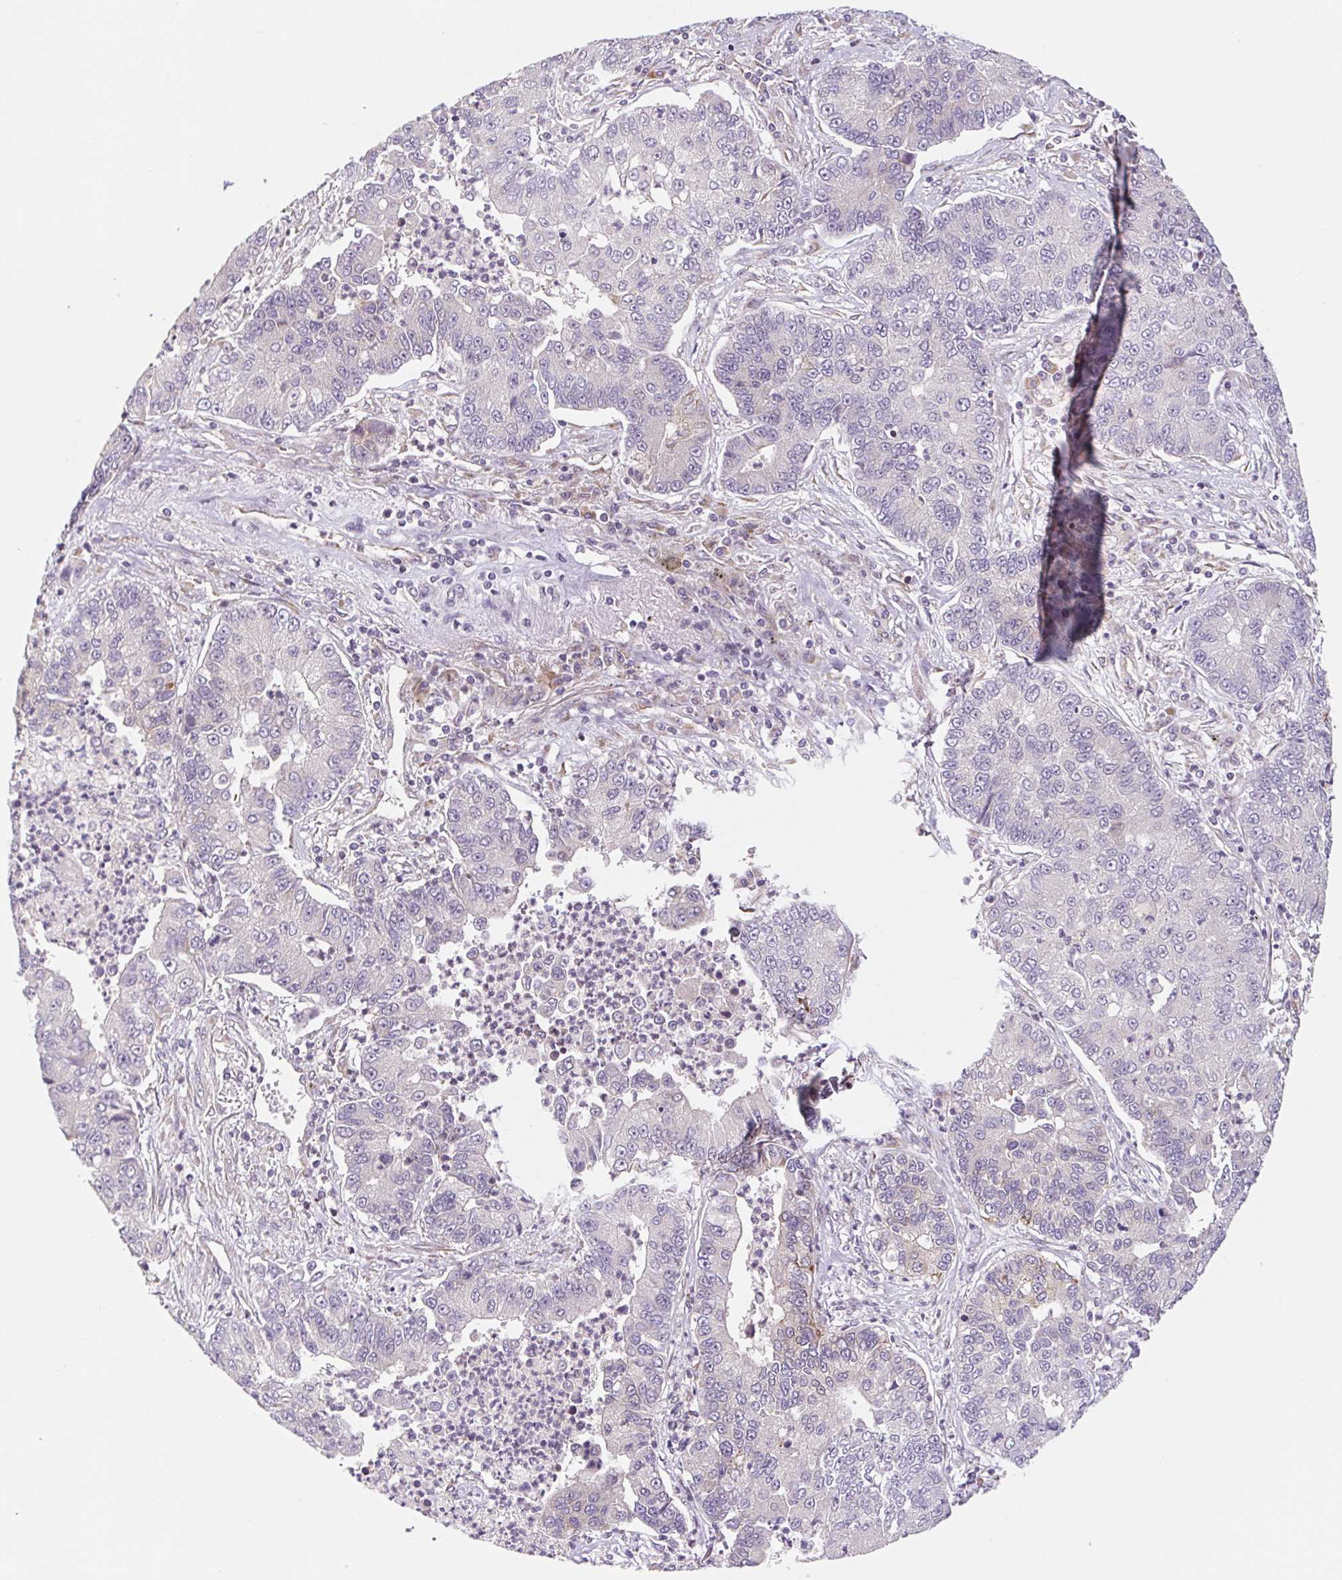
{"staining": {"intensity": "negative", "quantity": "none", "location": "none"}, "tissue": "lung cancer", "cell_type": "Tumor cells", "image_type": "cancer", "snomed": [{"axis": "morphology", "description": "Adenocarcinoma, NOS"}, {"axis": "topography", "description": "Lung"}], "caption": "There is no significant expression in tumor cells of lung adenocarcinoma.", "gene": "LYPD5", "patient": {"sex": "female", "age": 57}}